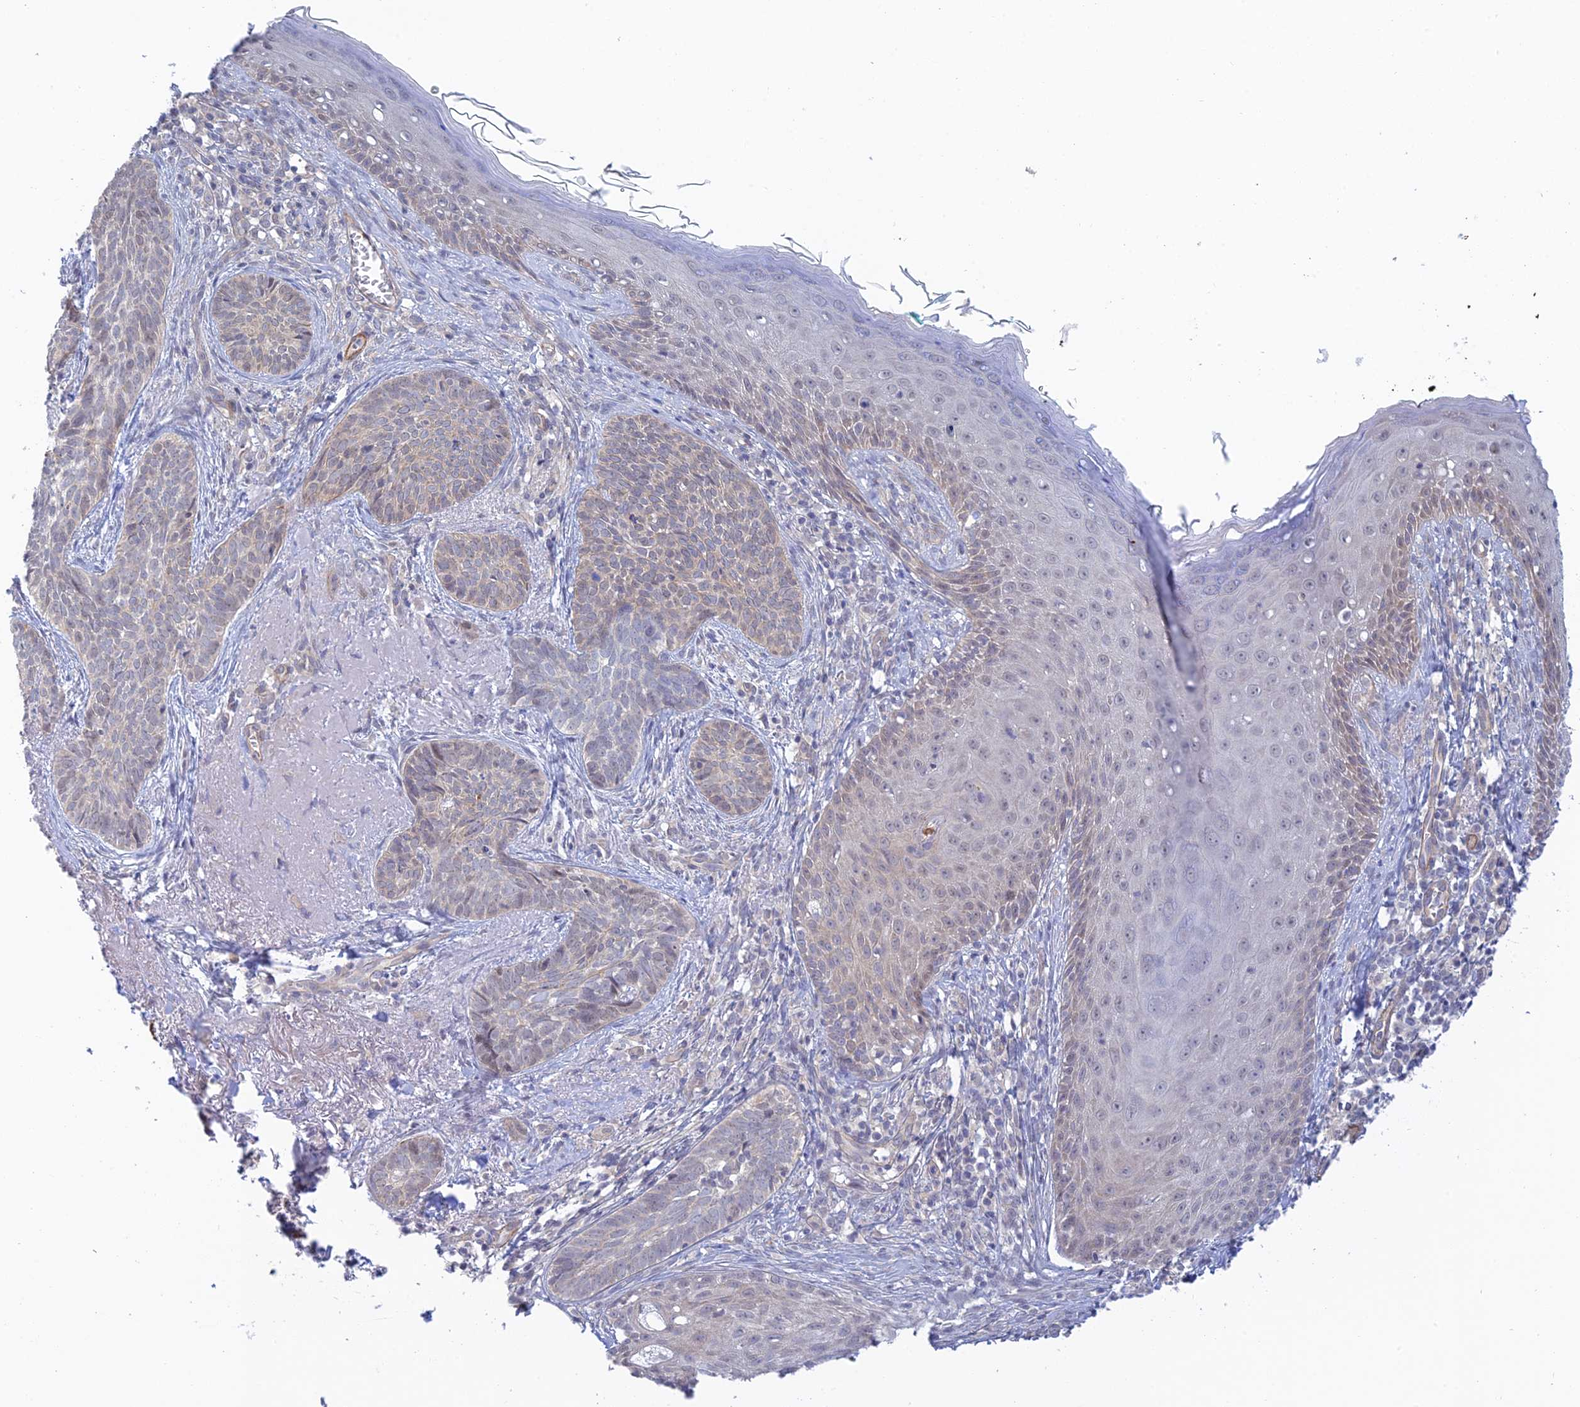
{"staining": {"intensity": "negative", "quantity": "none", "location": "none"}, "tissue": "skin cancer", "cell_type": "Tumor cells", "image_type": "cancer", "snomed": [{"axis": "morphology", "description": "Basal cell carcinoma"}, {"axis": "topography", "description": "Skin"}], "caption": "Immunohistochemistry (IHC) photomicrograph of human skin cancer stained for a protein (brown), which demonstrates no staining in tumor cells.", "gene": "CFAP92", "patient": {"sex": "female", "age": 76}}